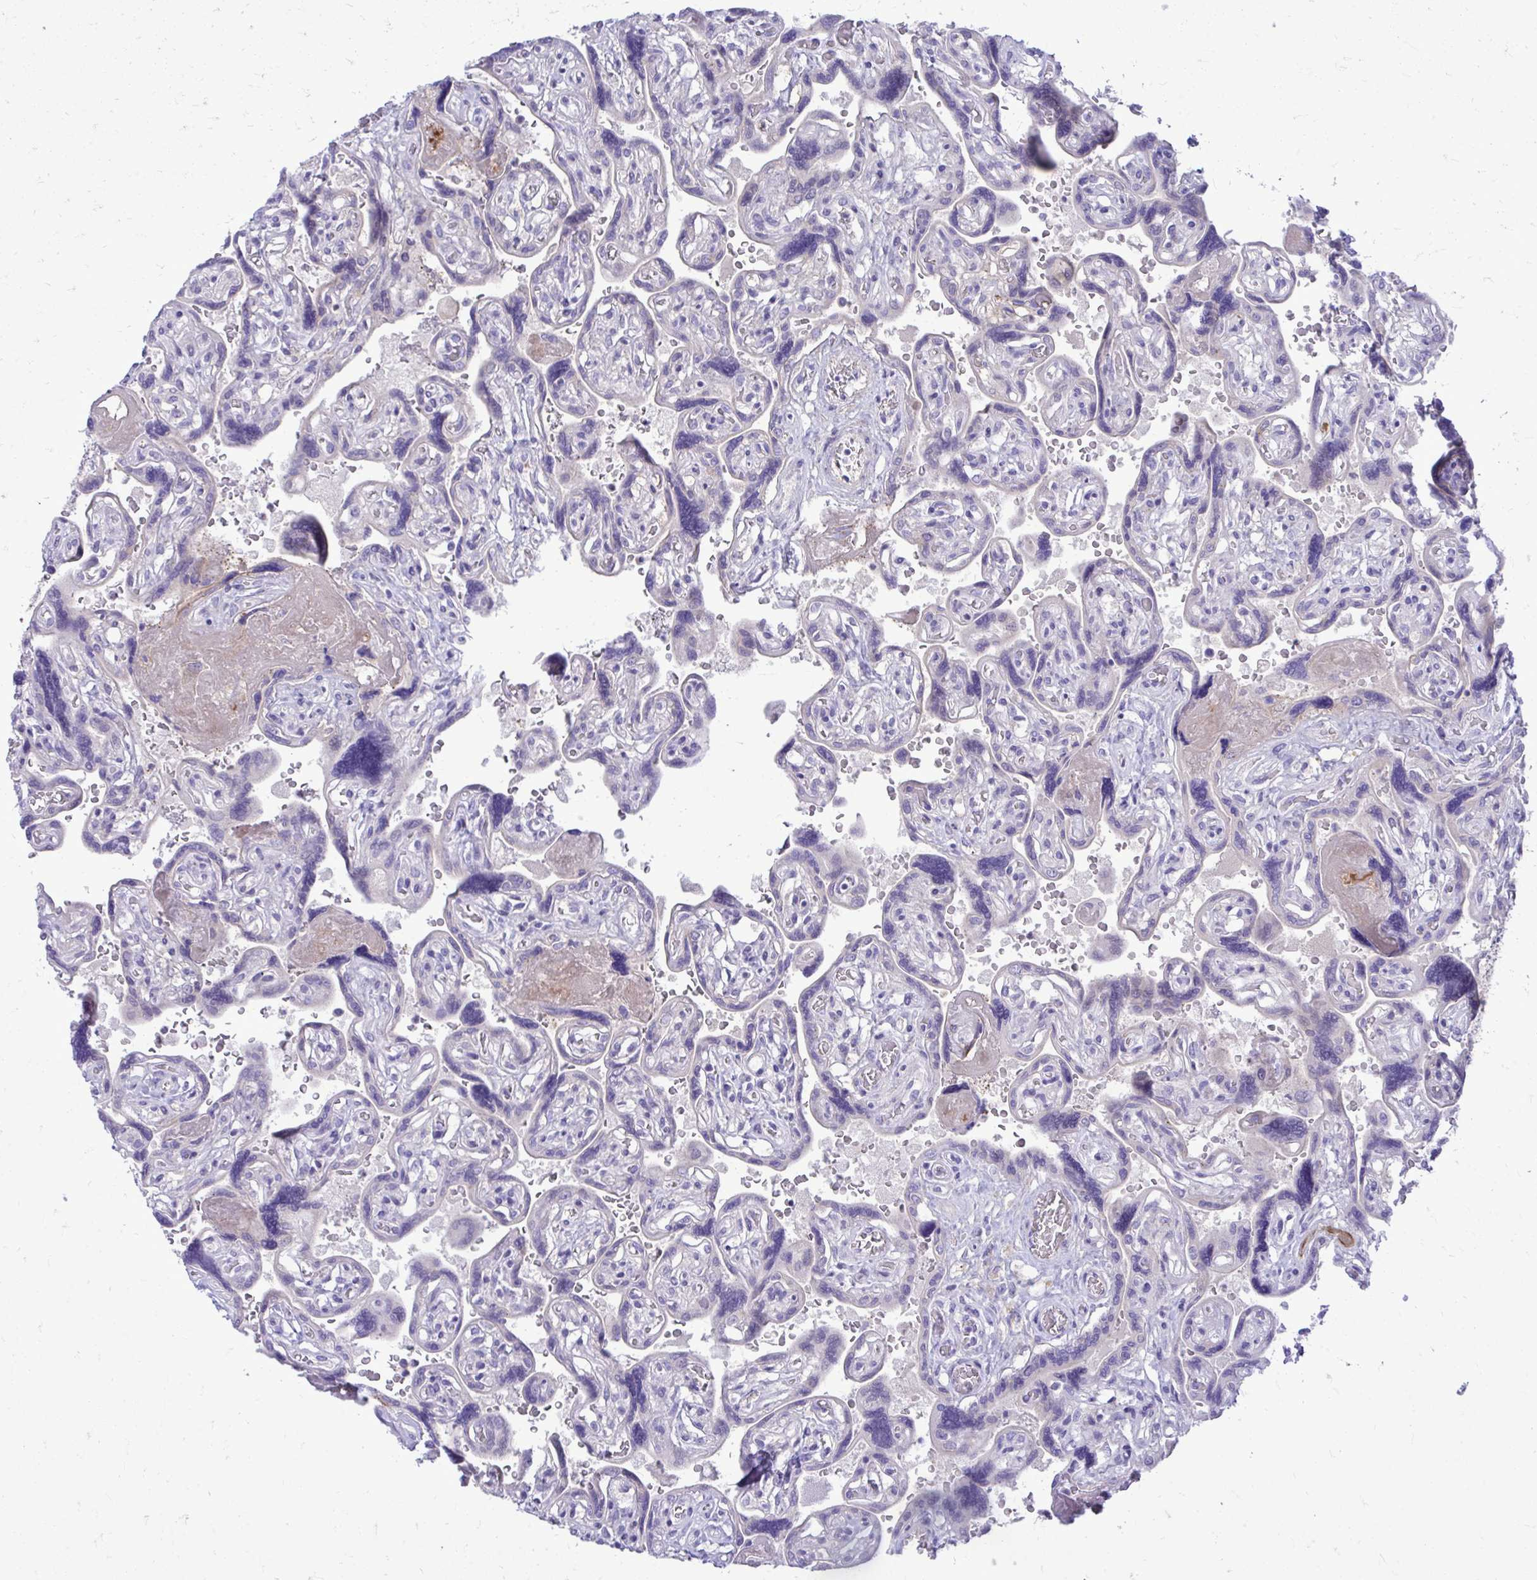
{"staining": {"intensity": "negative", "quantity": "none", "location": "none"}, "tissue": "placenta", "cell_type": "Decidual cells", "image_type": "normal", "snomed": [{"axis": "morphology", "description": "Normal tissue, NOS"}, {"axis": "topography", "description": "Placenta"}], "caption": "Protein analysis of normal placenta demonstrates no significant staining in decidual cells.", "gene": "TP53I11", "patient": {"sex": "female", "age": 32}}